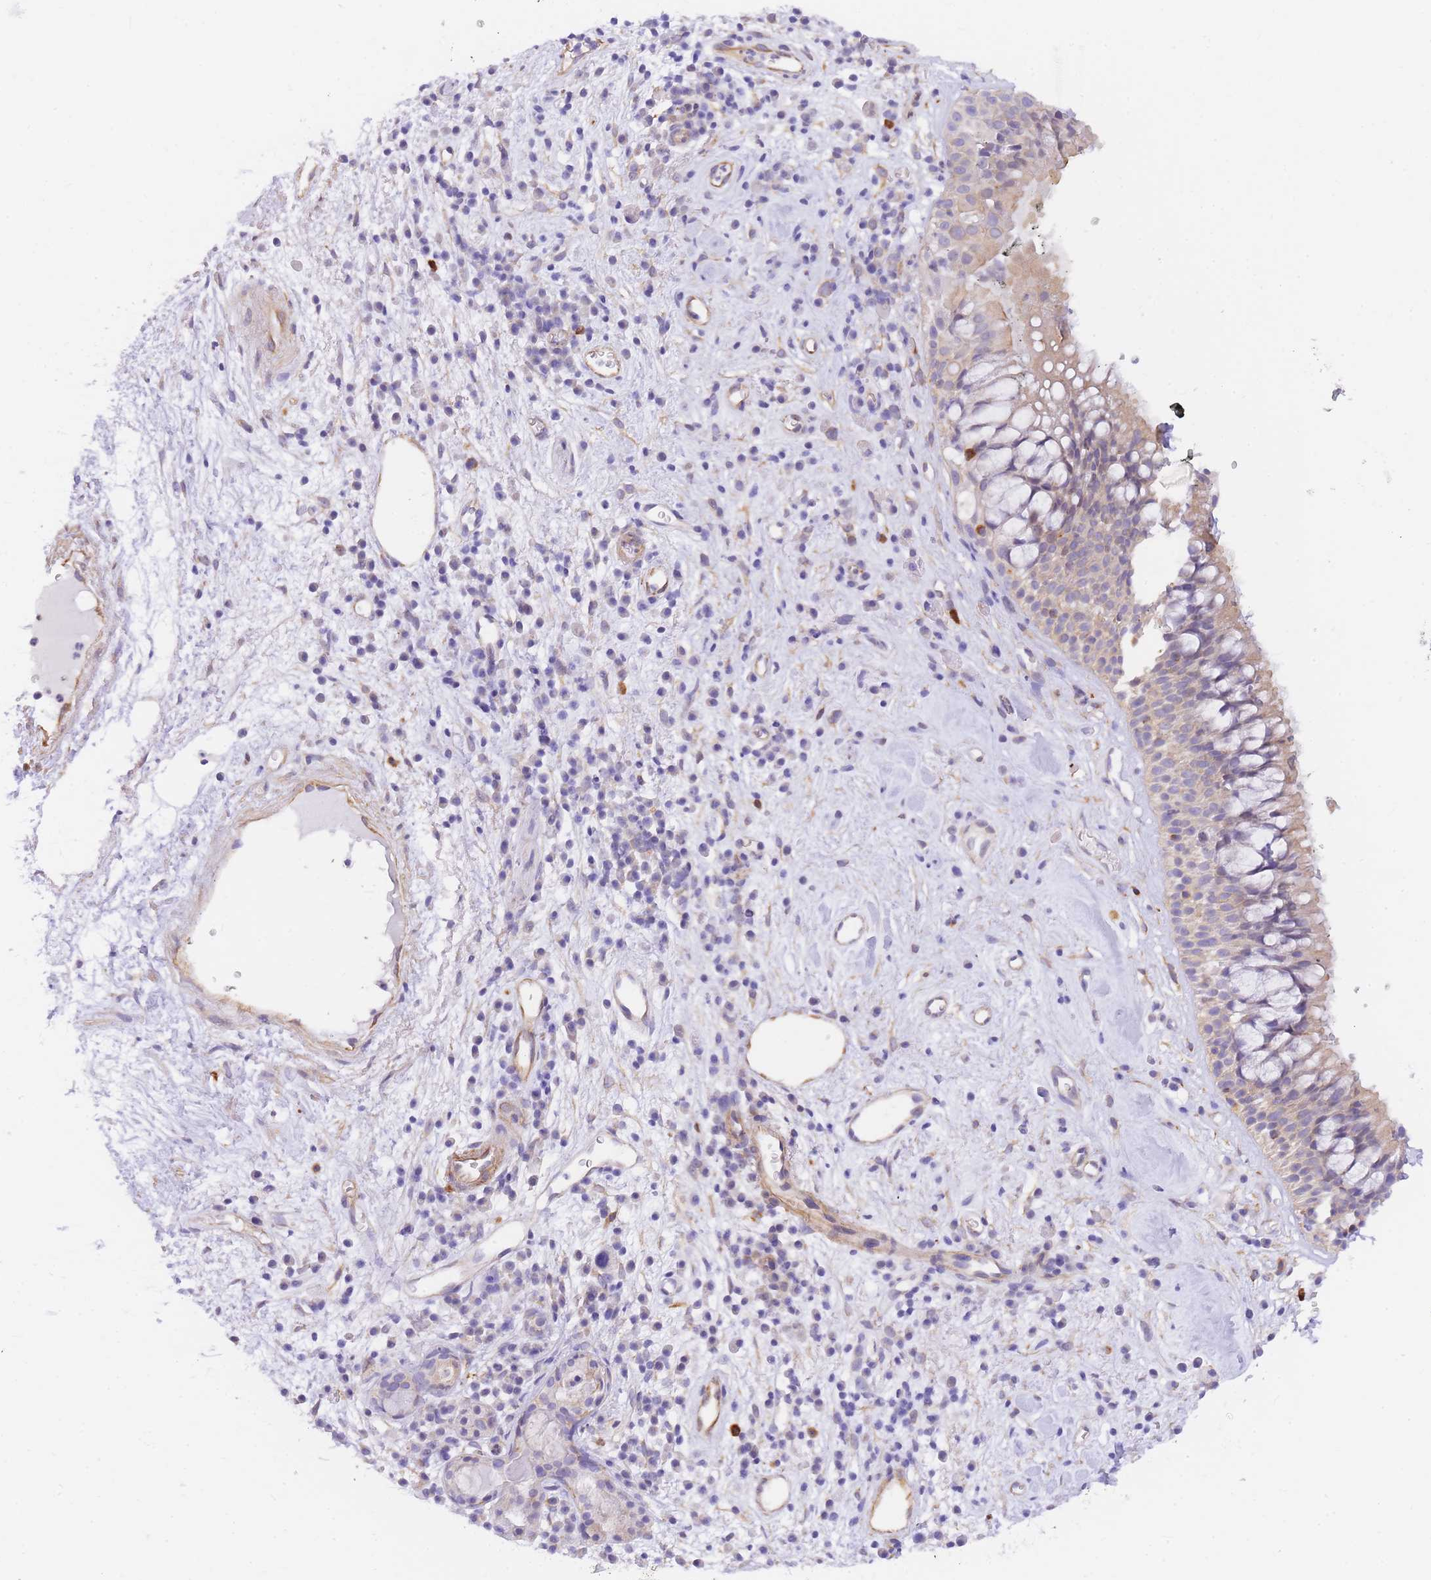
{"staining": {"intensity": "weak", "quantity": "<25%", "location": "cytoplasmic/membranous"}, "tissue": "nasopharynx", "cell_type": "Respiratory epithelial cells", "image_type": "normal", "snomed": [{"axis": "morphology", "description": "Normal tissue, NOS"}, {"axis": "morphology", "description": "Squamous cell carcinoma, NOS"}, {"axis": "topography", "description": "Nasopharynx"}, {"axis": "topography", "description": "Head-Neck"}], "caption": "Respiratory epithelial cells show no significant expression in unremarkable nasopharynx. (DAB immunohistochemistry (IHC) visualized using brightfield microscopy, high magnification).", "gene": "SRSF12", "patient": {"sex": "male", "age": 85}}